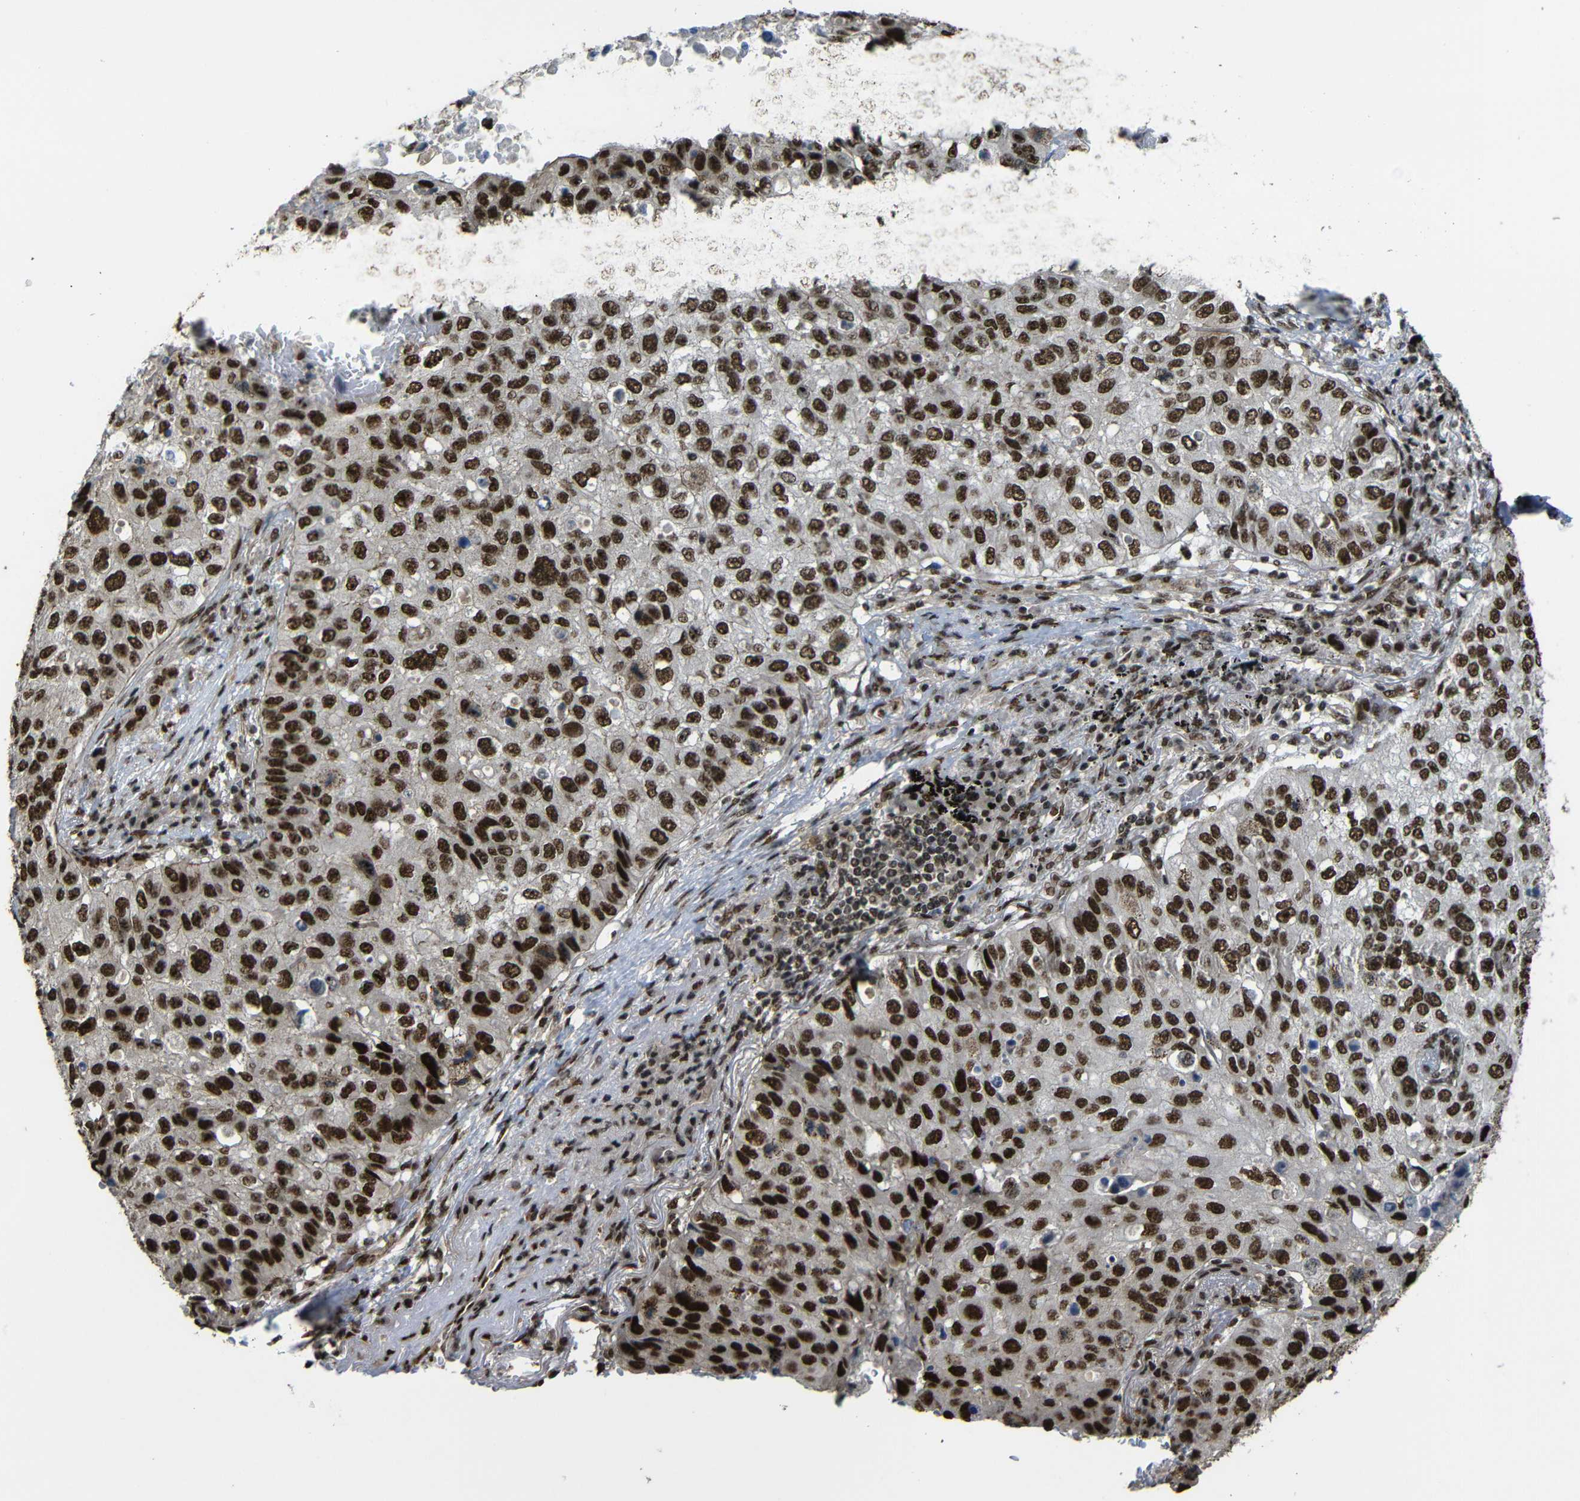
{"staining": {"intensity": "strong", "quantity": ">75%", "location": "cytoplasmic/membranous,nuclear"}, "tissue": "lung cancer", "cell_type": "Tumor cells", "image_type": "cancer", "snomed": [{"axis": "morphology", "description": "Squamous cell carcinoma, NOS"}, {"axis": "topography", "description": "Lung"}], "caption": "Immunohistochemical staining of human lung squamous cell carcinoma reveals high levels of strong cytoplasmic/membranous and nuclear protein staining in about >75% of tumor cells. (DAB (3,3'-diaminobenzidine) IHC, brown staining for protein, blue staining for nuclei).", "gene": "TCF7L2", "patient": {"sex": "male", "age": 57}}